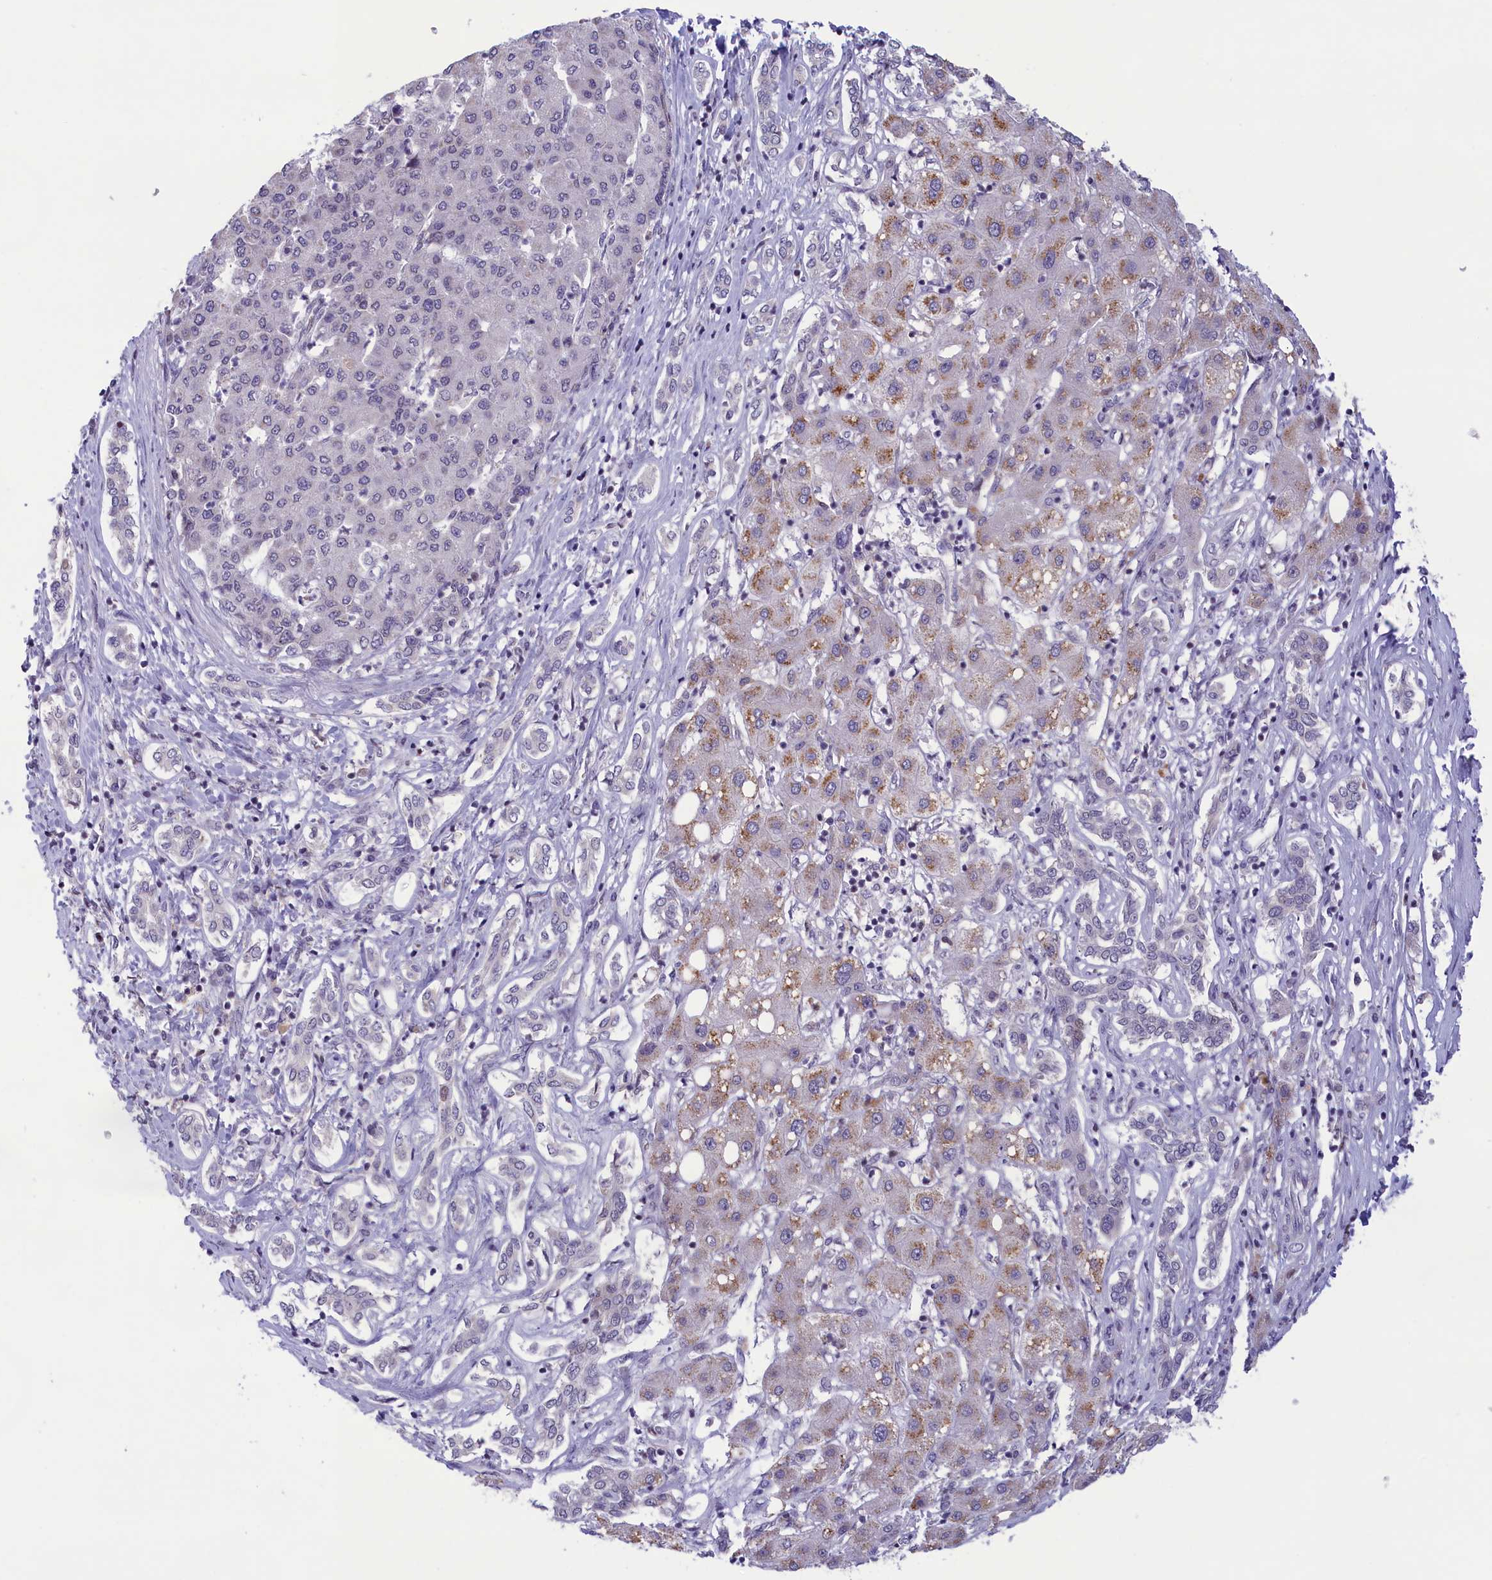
{"staining": {"intensity": "negative", "quantity": "none", "location": "none"}, "tissue": "liver cancer", "cell_type": "Tumor cells", "image_type": "cancer", "snomed": [{"axis": "morphology", "description": "Carcinoma, Hepatocellular, NOS"}, {"axis": "topography", "description": "Liver"}], "caption": "An immunohistochemistry (IHC) image of liver cancer is shown. There is no staining in tumor cells of liver cancer.", "gene": "CORO2A", "patient": {"sex": "male", "age": 65}}